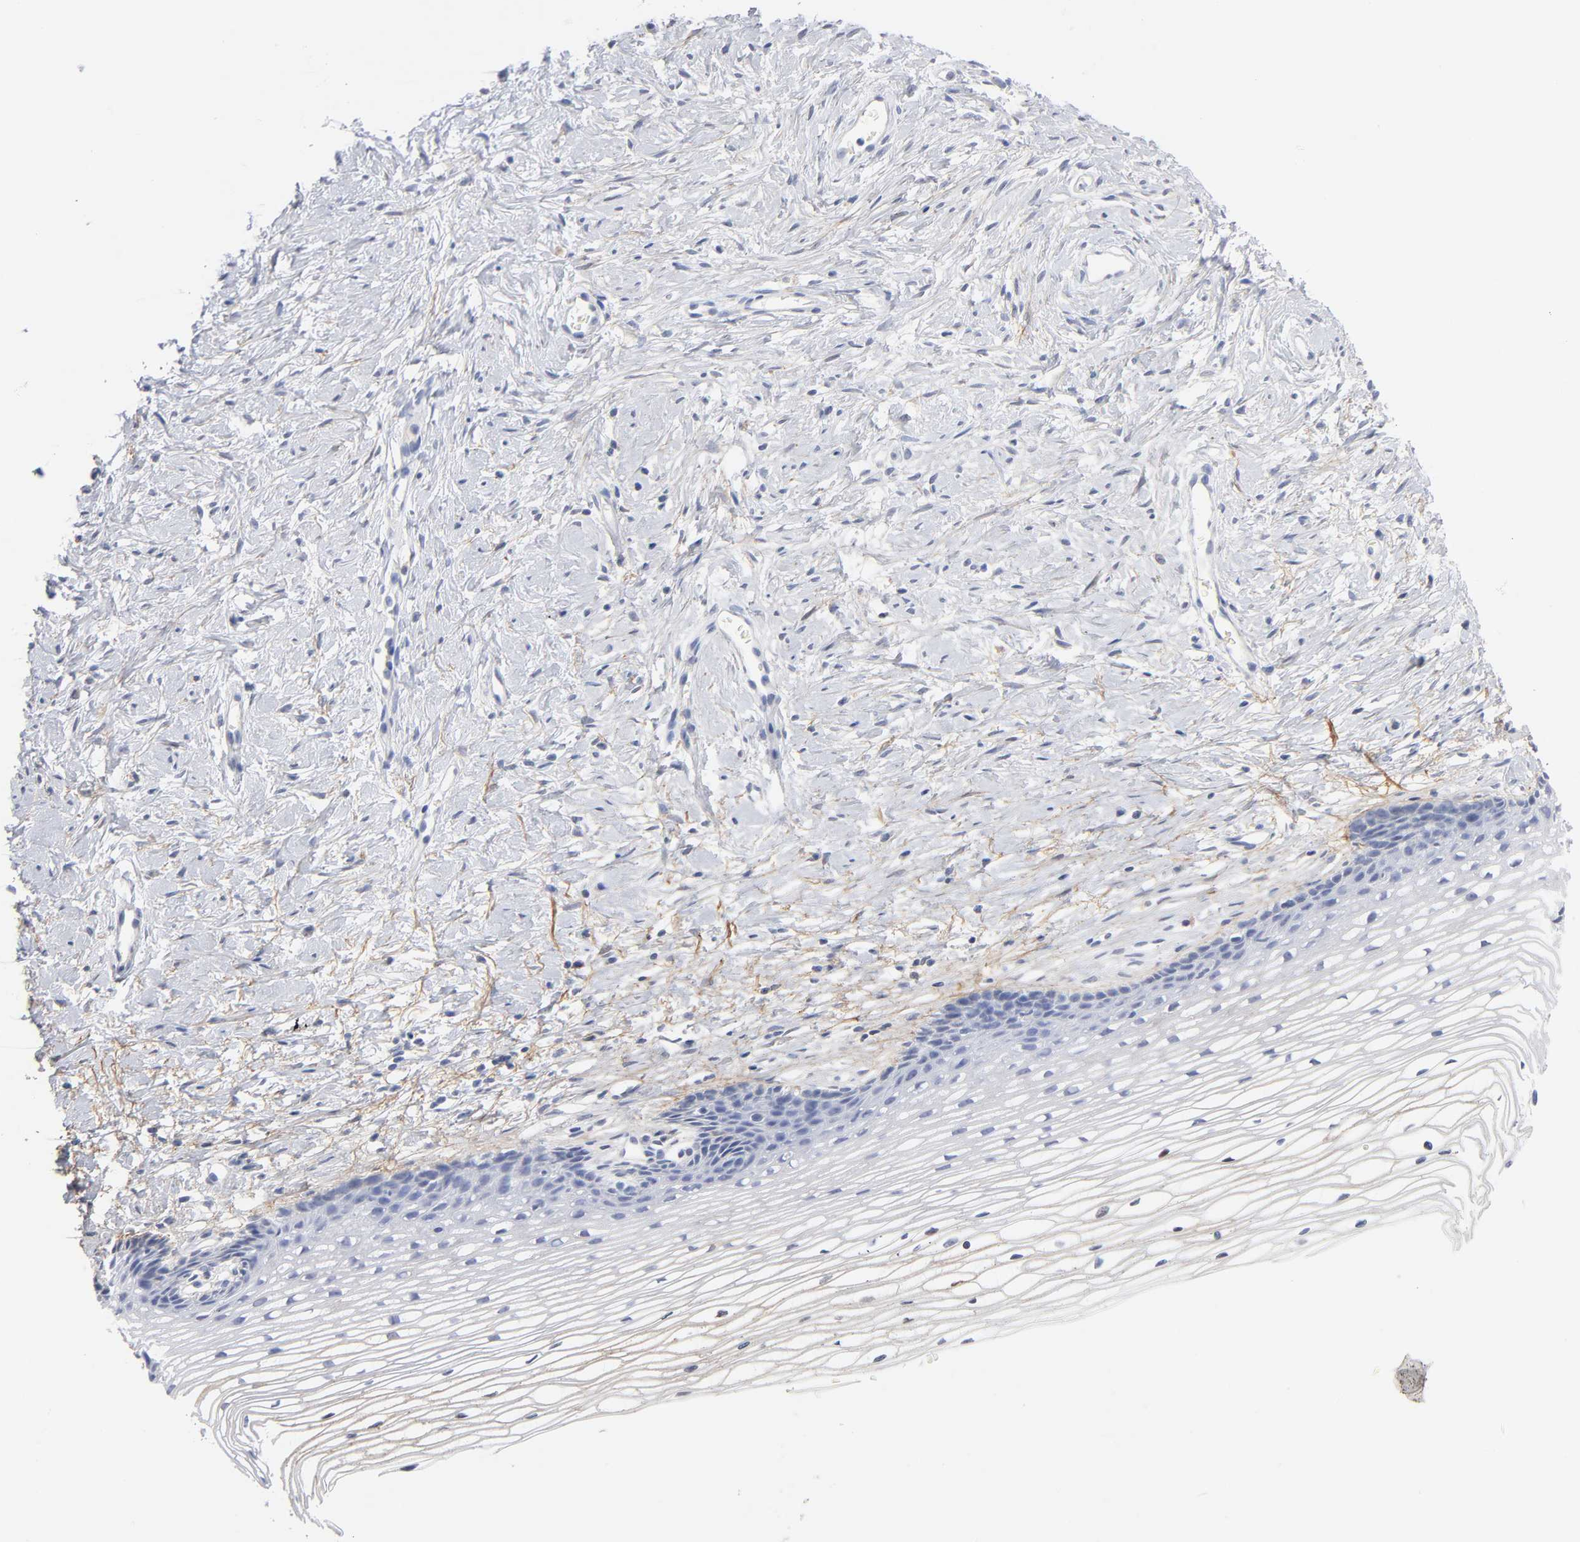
{"staining": {"intensity": "weak", "quantity": ">75%", "location": "cytoplasmic/membranous"}, "tissue": "cervix", "cell_type": "Glandular cells", "image_type": "normal", "snomed": [{"axis": "morphology", "description": "Normal tissue, NOS"}, {"axis": "topography", "description": "Cervix"}], "caption": "High-magnification brightfield microscopy of unremarkable cervix stained with DAB (brown) and counterstained with hematoxylin (blue). glandular cells exhibit weak cytoplasmic/membranous expression is appreciated in about>75% of cells.", "gene": "LTBP2", "patient": {"sex": "female", "age": 77}}